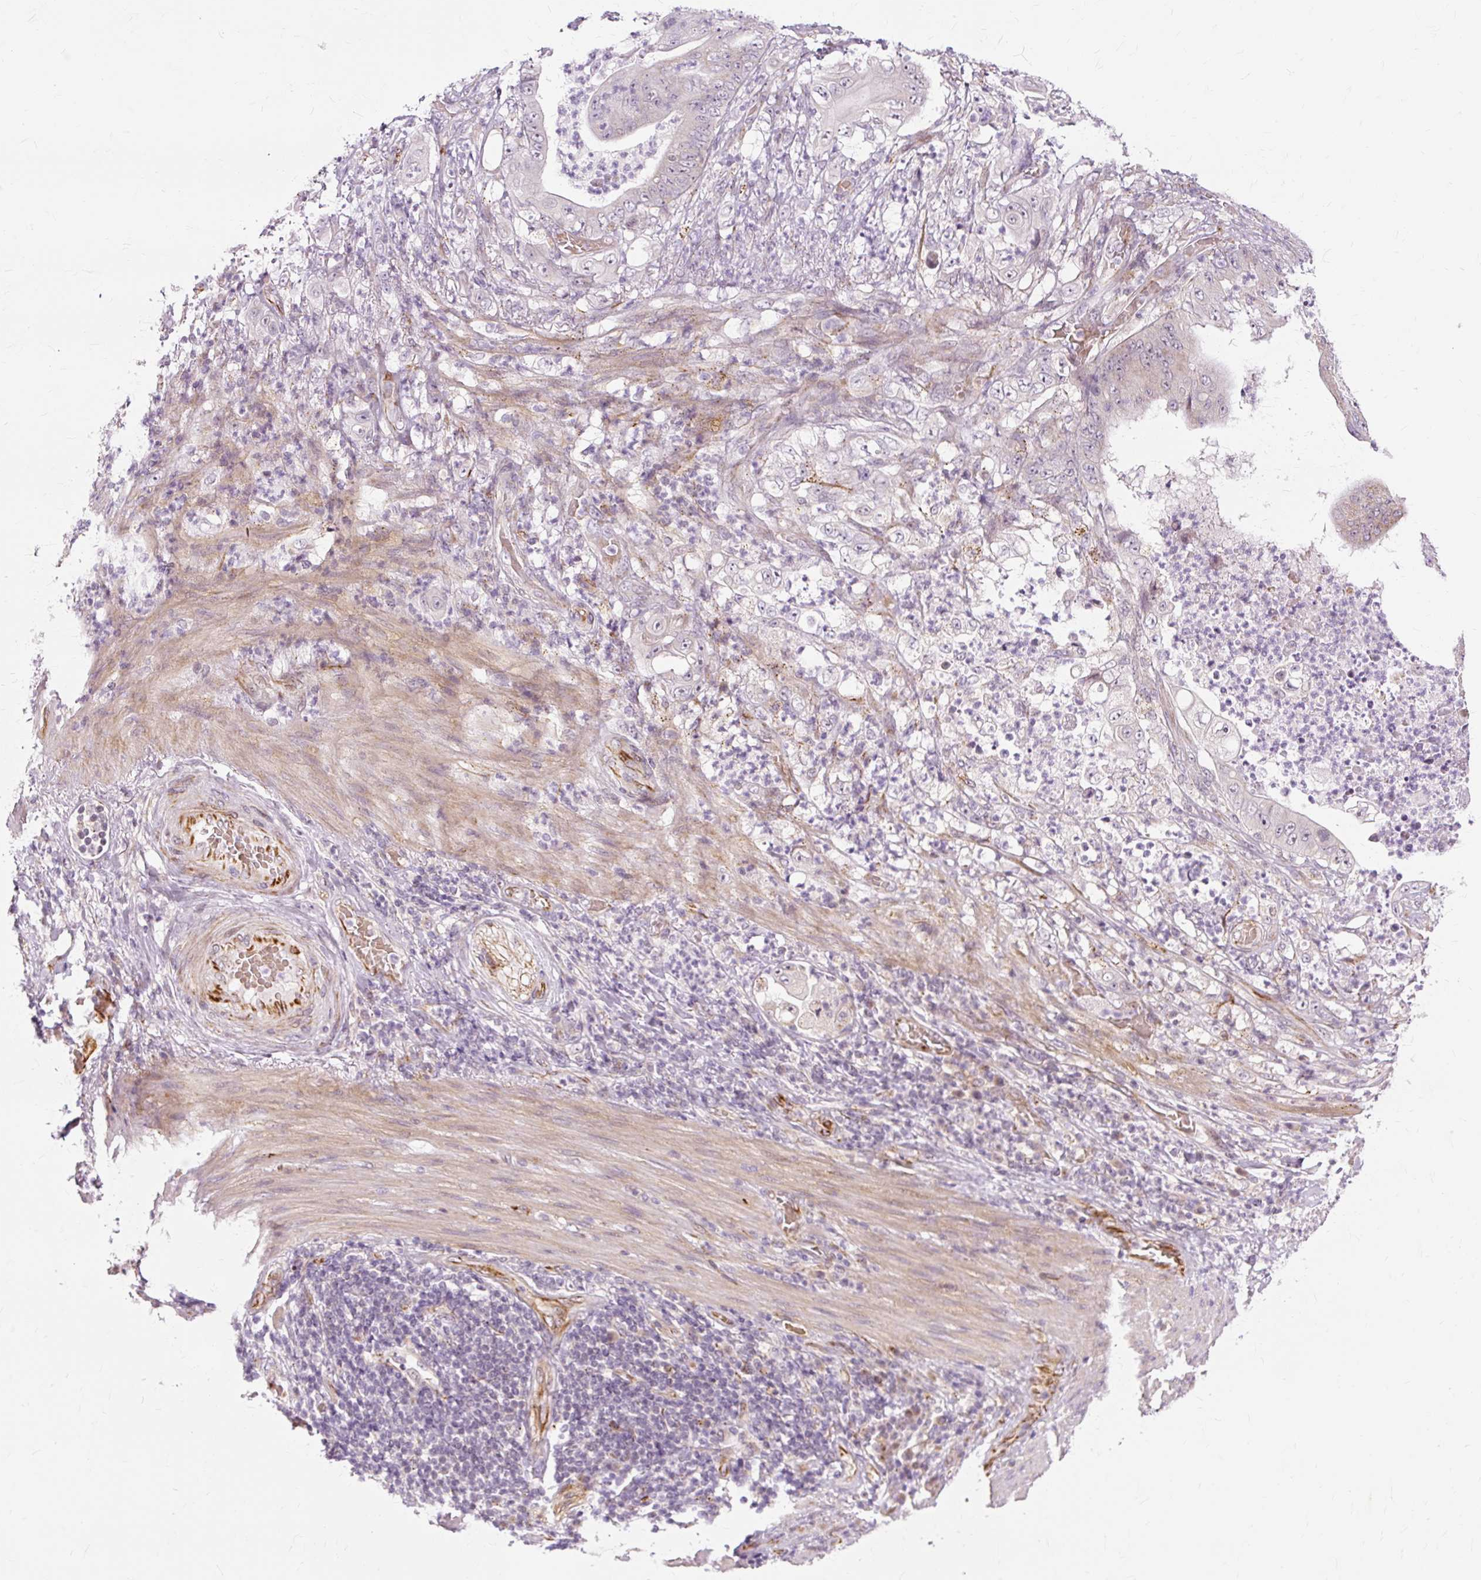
{"staining": {"intensity": "weak", "quantity": "25%-75%", "location": "nuclear"}, "tissue": "stomach cancer", "cell_type": "Tumor cells", "image_type": "cancer", "snomed": [{"axis": "morphology", "description": "Adenocarcinoma, NOS"}, {"axis": "topography", "description": "Stomach"}], "caption": "An immunohistochemistry photomicrograph of neoplastic tissue is shown. Protein staining in brown labels weak nuclear positivity in stomach cancer within tumor cells.", "gene": "MMACHC", "patient": {"sex": "female", "age": 73}}